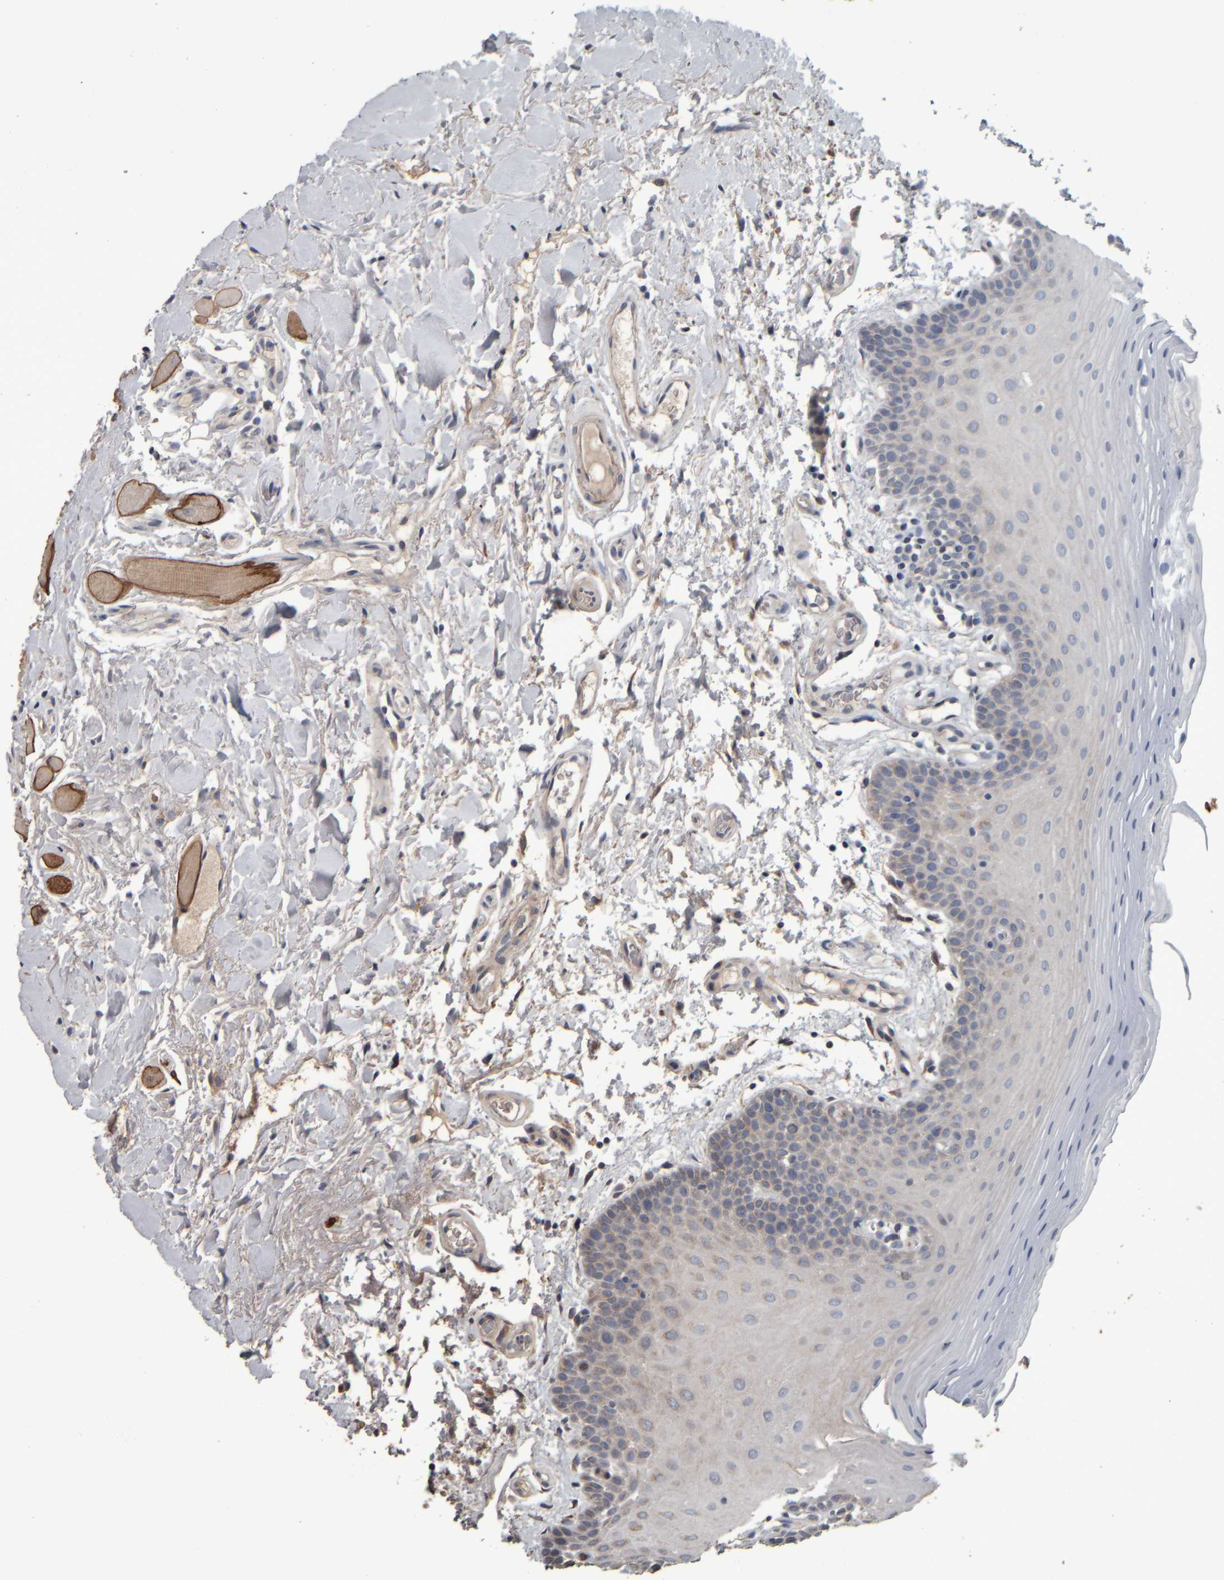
{"staining": {"intensity": "moderate", "quantity": "<25%", "location": "cytoplasmic/membranous"}, "tissue": "oral mucosa", "cell_type": "Squamous epithelial cells", "image_type": "normal", "snomed": [{"axis": "morphology", "description": "Normal tissue, NOS"}, {"axis": "topography", "description": "Oral tissue"}], "caption": "Immunohistochemical staining of benign human oral mucosa exhibits low levels of moderate cytoplasmic/membranous positivity in approximately <25% of squamous epithelial cells. The staining is performed using DAB (3,3'-diaminobenzidine) brown chromogen to label protein expression. The nuclei are counter-stained blue using hematoxylin.", "gene": "CAVIN4", "patient": {"sex": "male", "age": 62}}